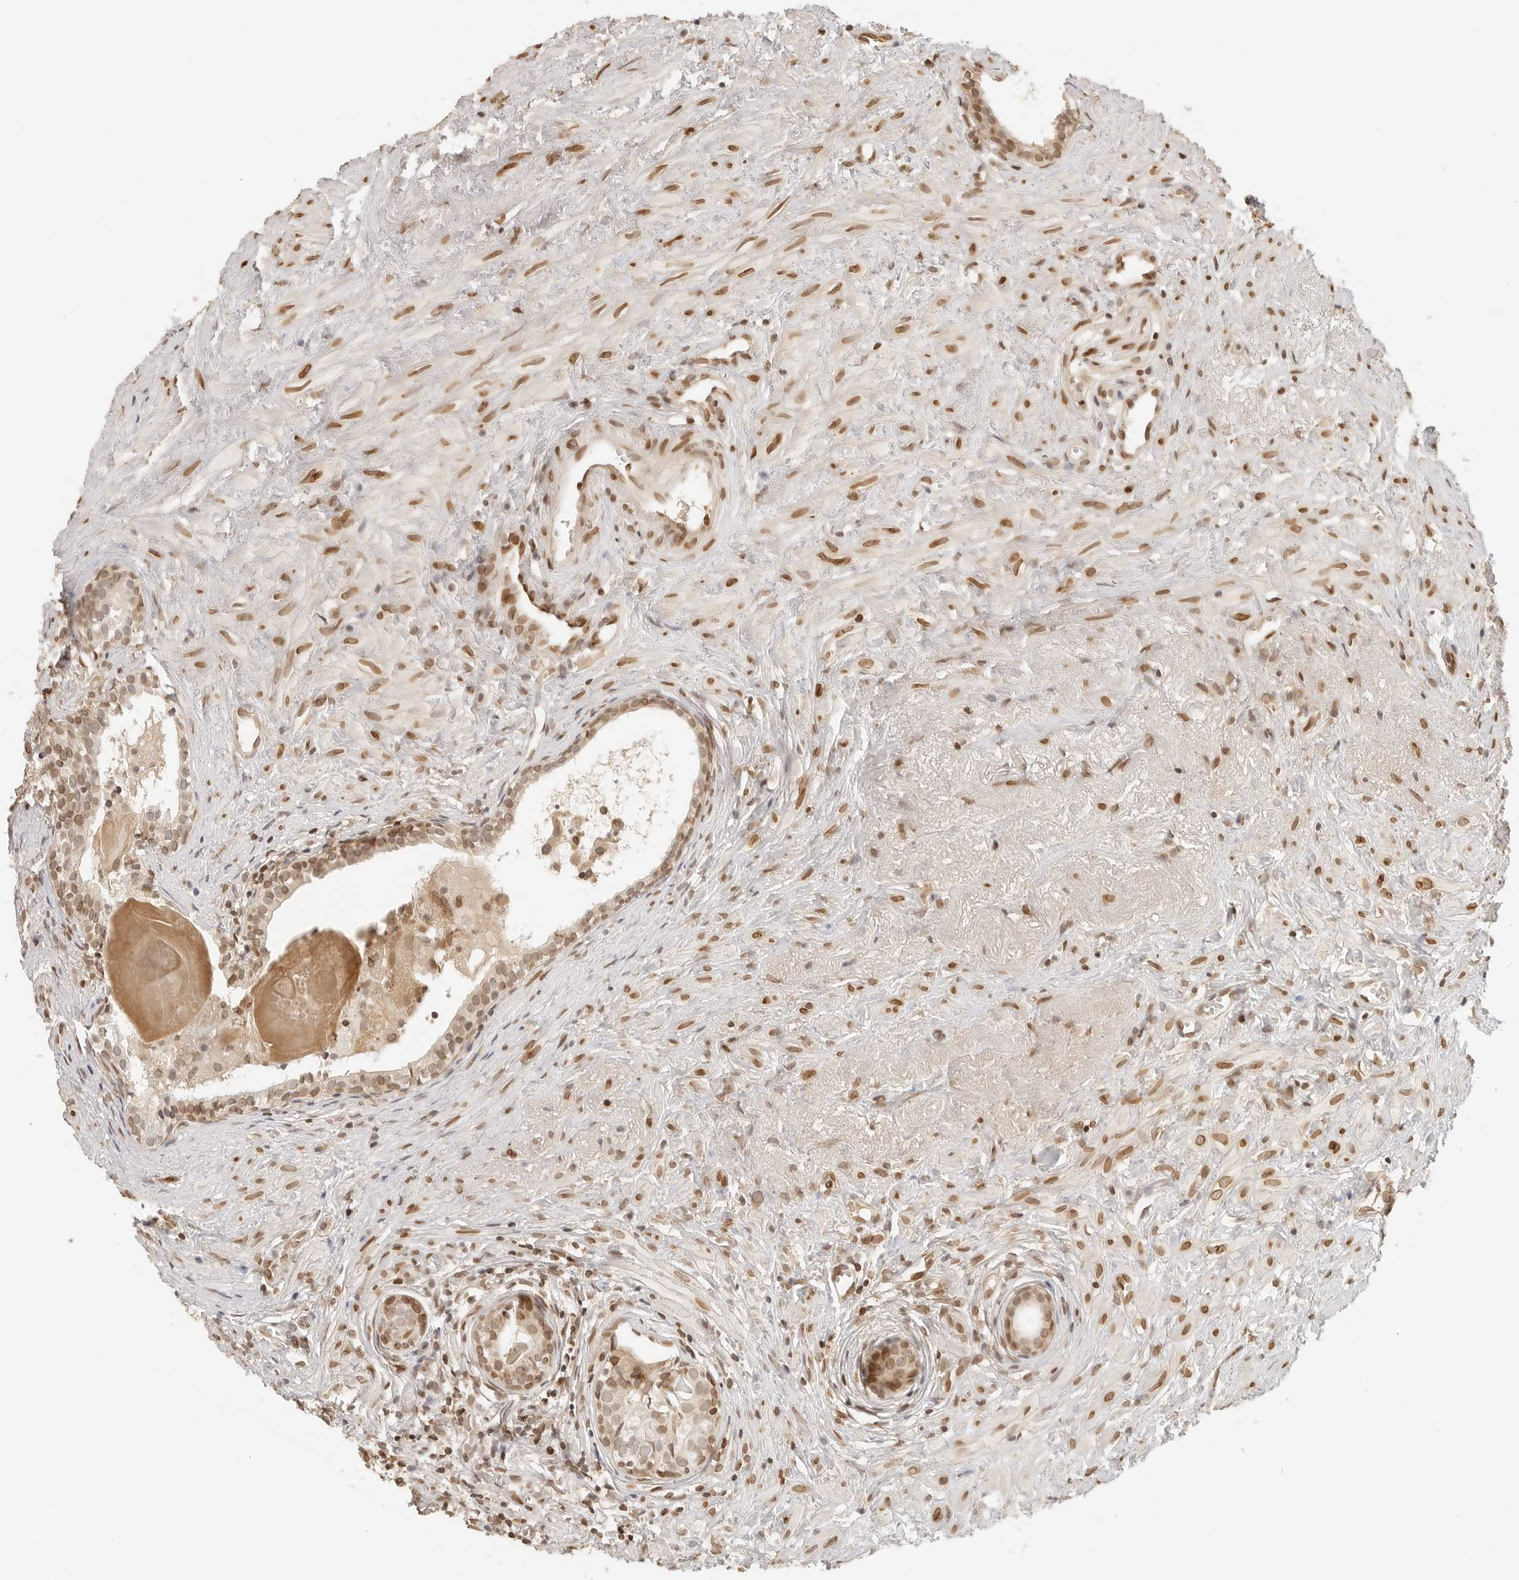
{"staining": {"intensity": "moderate", "quantity": ">75%", "location": "cytoplasmic/membranous,nuclear"}, "tissue": "prostate cancer", "cell_type": "Tumor cells", "image_type": "cancer", "snomed": [{"axis": "morphology", "description": "Adenocarcinoma, Low grade"}, {"axis": "topography", "description": "Prostate"}], "caption": "The photomicrograph shows staining of prostate cancer (adenocarcinoma (low-grade)), revealing moderate cytoplasmic/membranous and nuclear protein staining (brown color) within tumor cells.", "gene": "POLH", "patient": {"sex": "male", "age": 88}}